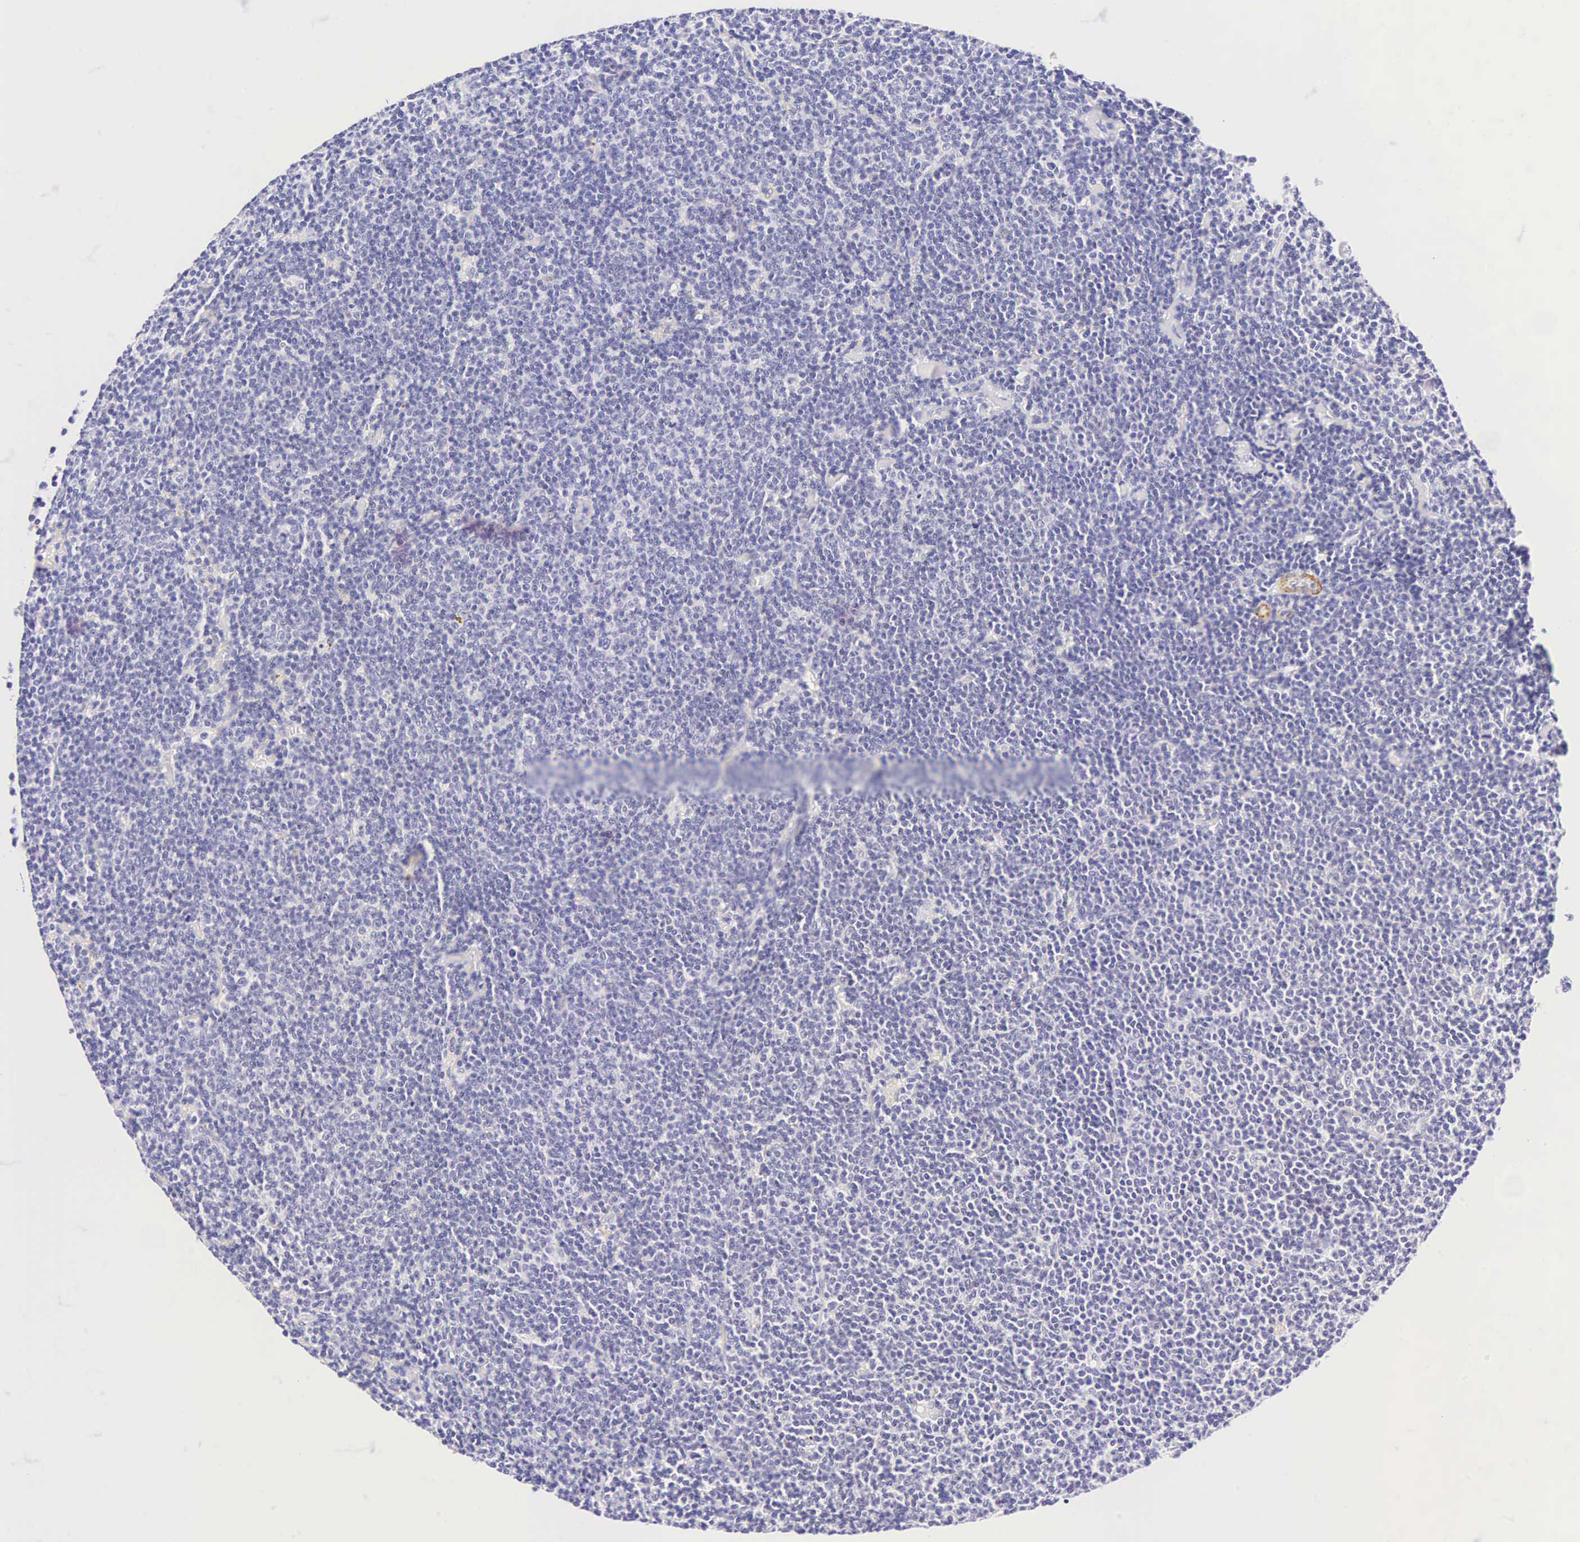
{"staining": {"intensity": "negative", "quantity": "none", "location": "none"}, "tissue": "lymphoma", "cell_type": "Tumor cells", "image_type": "cancer", "snomed": [{"axis": "morphology", "description": "Malignant lymphoma, non-Hodgkin's type, Low grade"}, {"axis": "topography", "description": "Lymph node"}], "caption": "A high-resolution histopathology image shows IHC staining of lymphoma, which exhibits no significant staining in tumor cells.", "gene": "CALD1", "patient": {"sex": "male", "age": 65}}